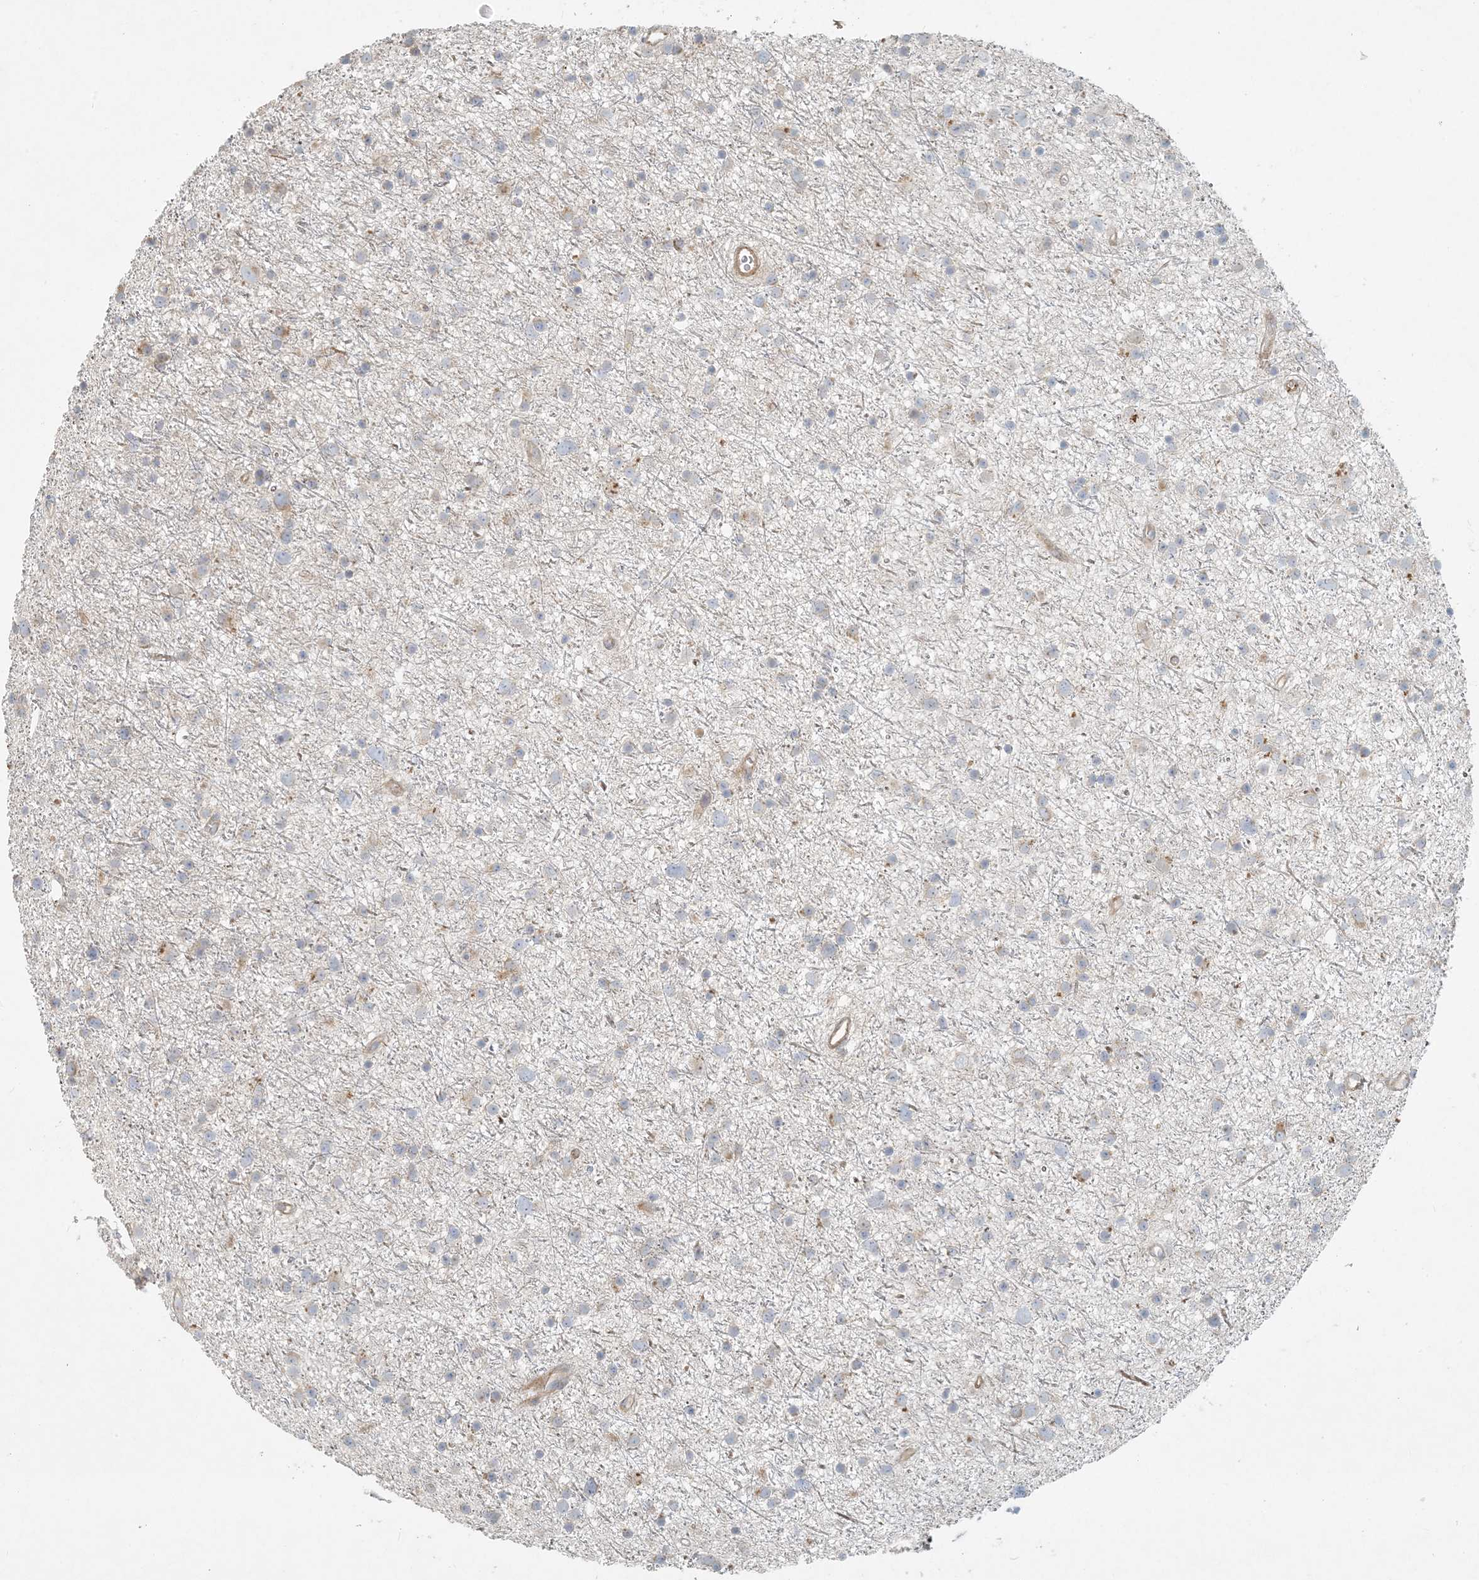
{"staining": {"intensity": "negative", "quantity": "none", "location": "none"}, "tissue": "glioma", "cell_type": "Tumor cells", "image_type": "cancer", "snomed": [{"axis": "morphology", "description": "Glioma, malignant, Low grade"}, {"axis": "topography", "description": "Cerebral cortex"}], "caption": "Immunohistochemistry (IHC) of low-grade glioma (malignant) exhibits no positivity in tumor cells. (DAB IHC visualized using brightfield microscopy, high magnification).", "gene": "BCORL1", "patient": {"sex": "female", "age": 39}}